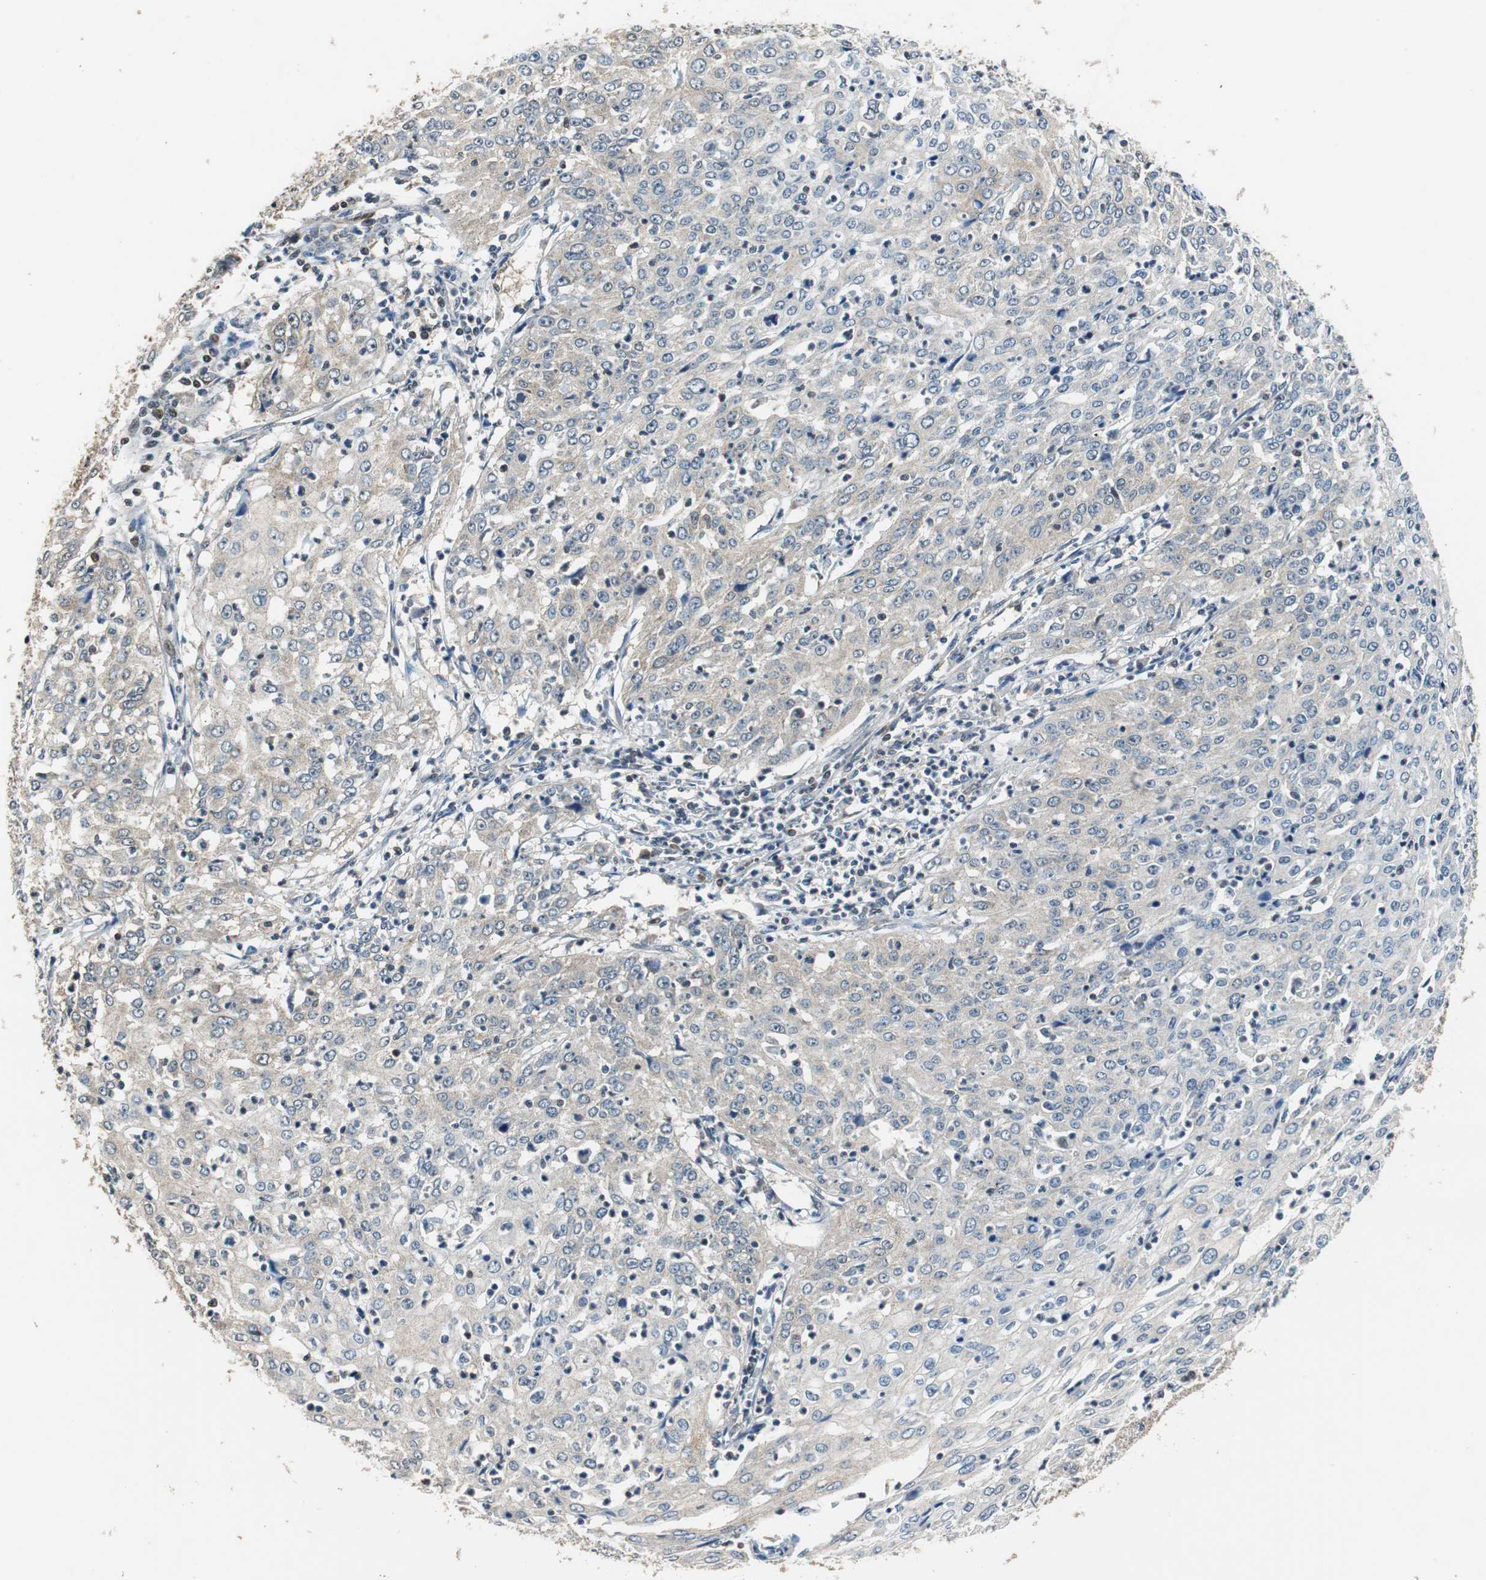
{"staining": {"intensity": "weak", "quantity": ">75%", "location": "cytoplasmic/membranous"}, "tissue": "cervical cancer", "cell_type": "Tumor cells", "image_type": "cancer", "snomed": [{"axis": "morphology", "description": "Squamous cell carcinoma, NOS"}, {"axis": "topography", "description": "Cervix"}], "caption": "Protein staining of squamous cell carcinoma (cervical) tissue reveals weak cytoplasmic/membranous staining in approximately >75% of tumor cells.", "gene": "GSDMD", "patient": {"sex": "female", "age": 39}}